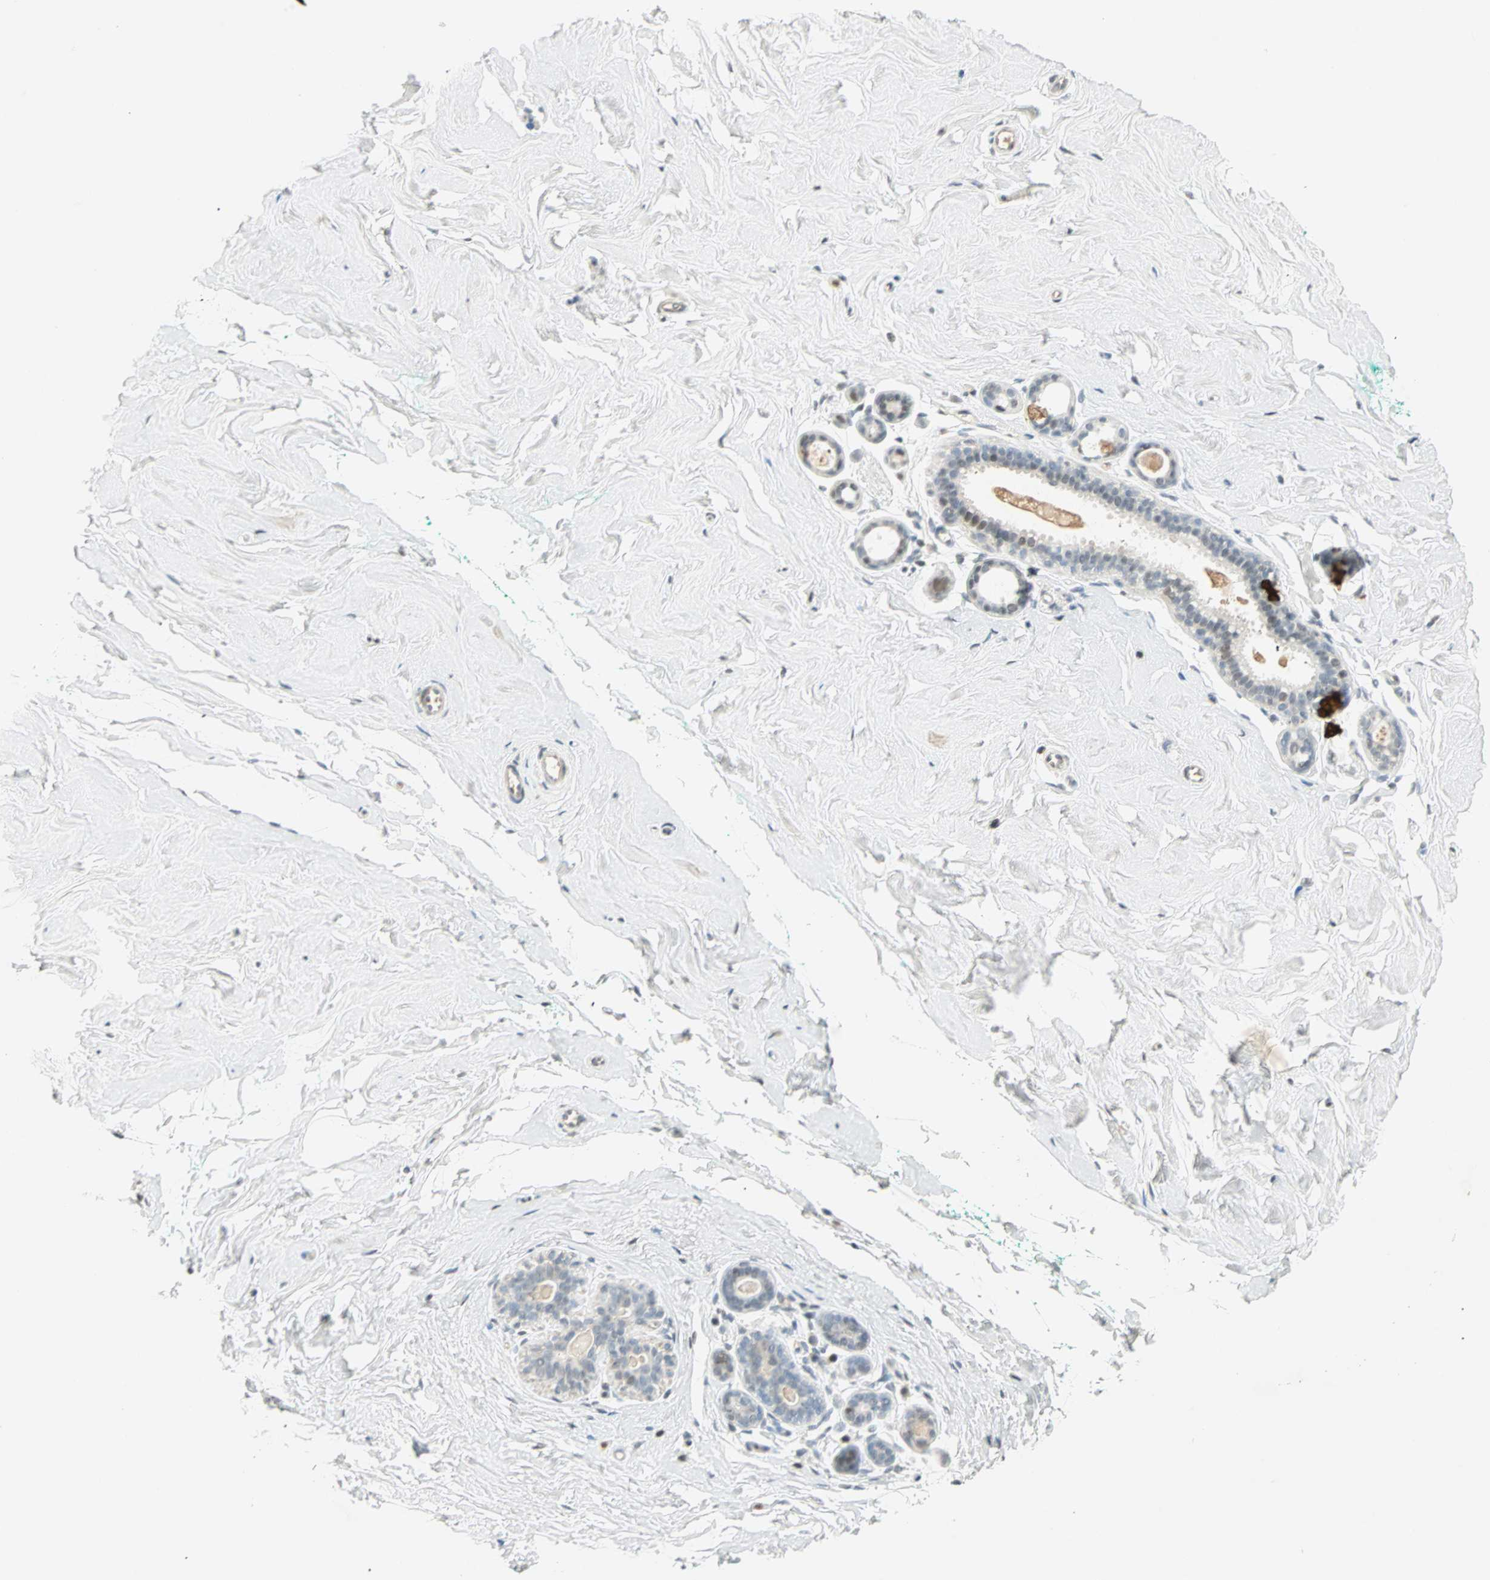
{"staining": {"intensity": "moderate", "quantity": "25%-75%", "location": "nuclear"}, "tissue": "breast", "cell_type": "Adipocytes", "image_type": "normal", "snomed": [{"axis": "morphology", "description": "Normal tissue, NOS"}, {"axis": "topography", "description": "Breast"}], "caption": "This photomicrograph displays immunohistochemistry (IHC) staining of unremarkable breast, with medium moderate nuclear expression in approximately 25%-75% of adipocytes.", "gene": "SMAD3", "patient": {"sex": "female", "age": 52}}